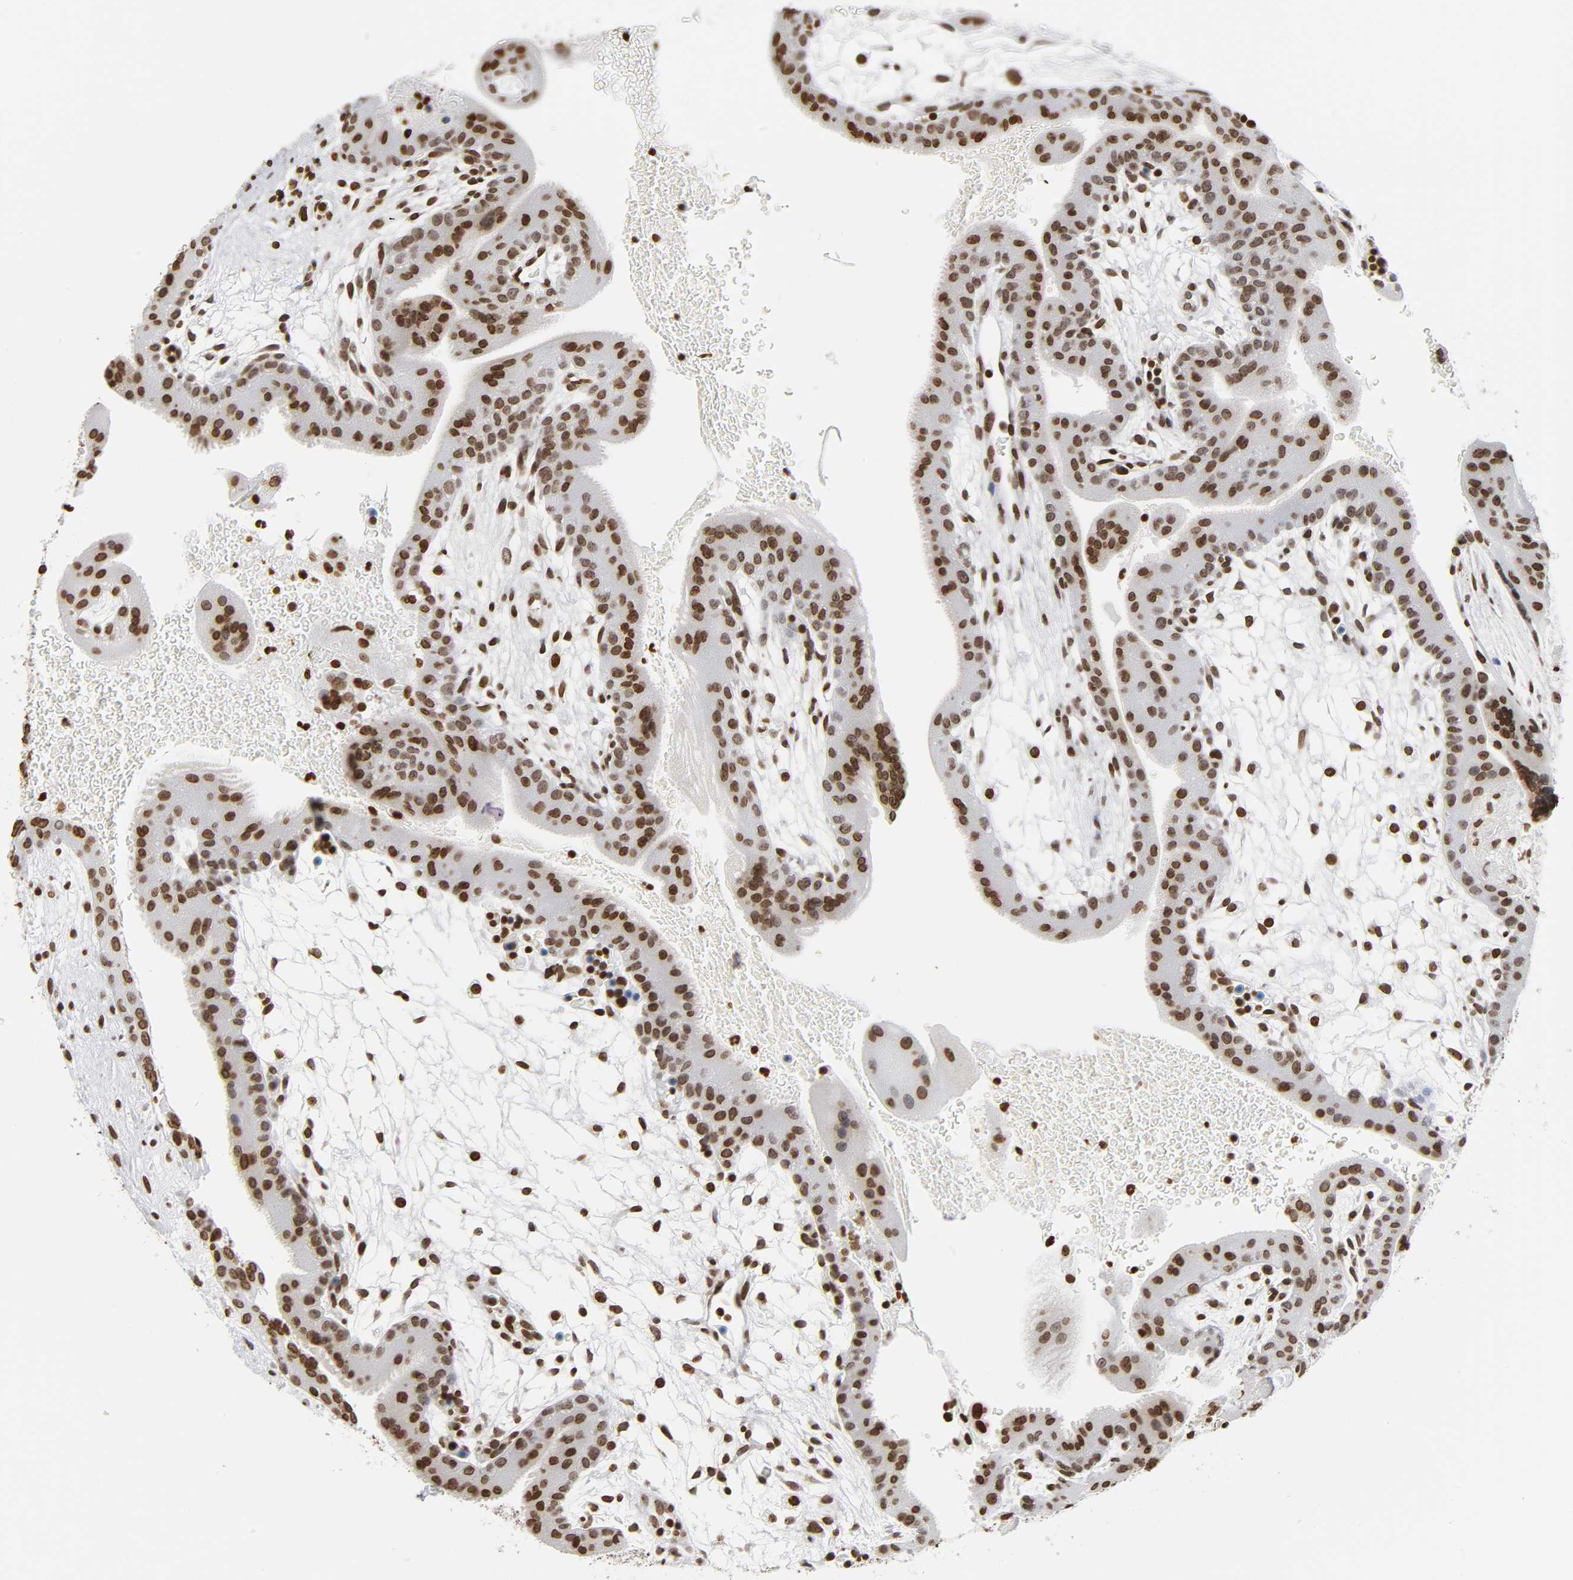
{"staining": {"intensity": "moderate", "quantity": ">75%", "location": "nuclear"}, "tissue": "placenta", "cell_type": "Decidual cells", "image_type": "normal", "snomed": [{"axis": "morphology", "description": "Normal tissue, NOS"}, {"axis": "topography", "description": "Placenta"}], "caption": "High-power microscopy captured an immunohistochemistry photomicrograph of normal placenta, revealing moderate nuclear staining in about >75% of decidual cells.", "gene": "HOXA6", "patient": {"sex": "female", "age": 19}}